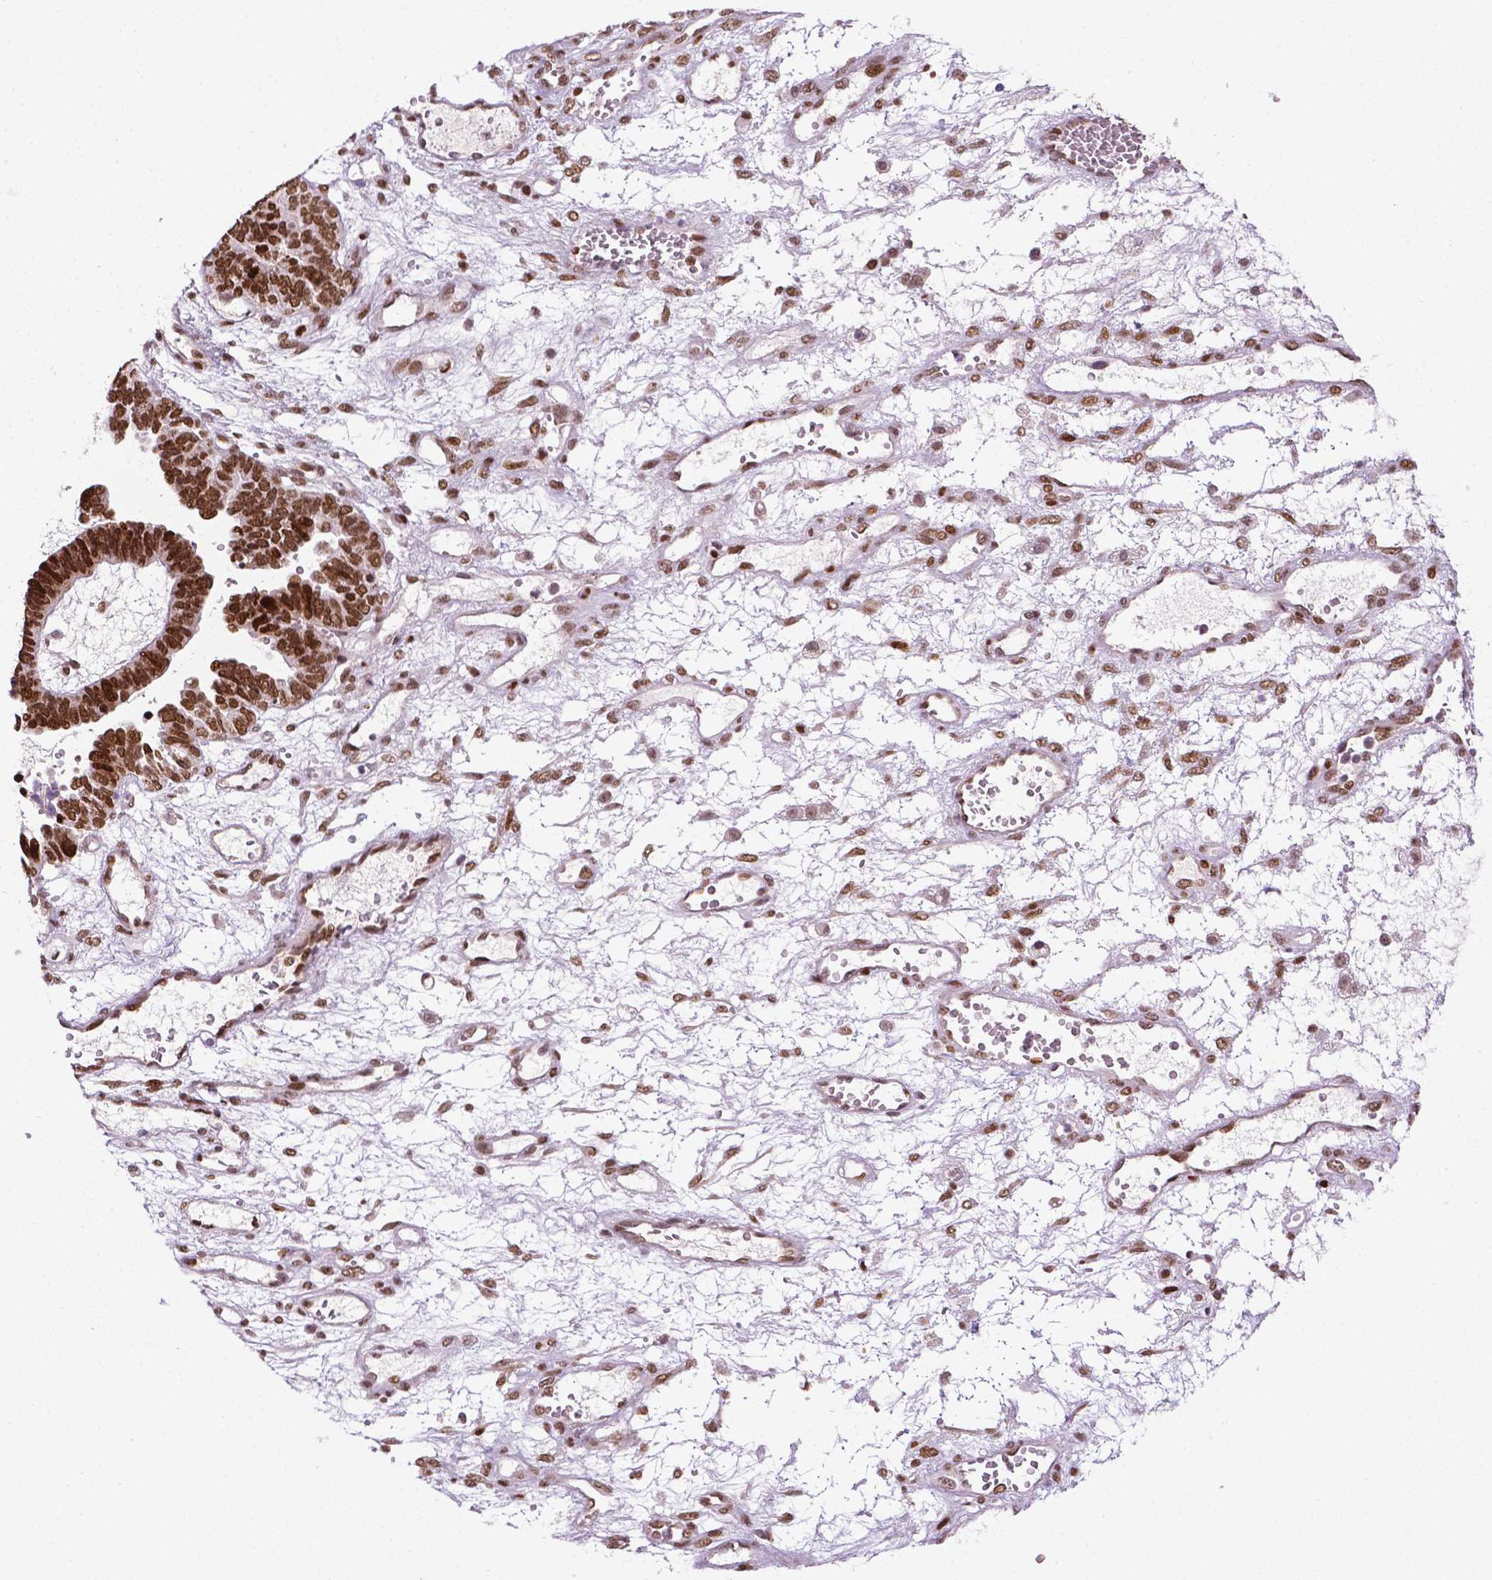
{"staining": {"intensity": "strong", "quantity": ">75%", "location": "nuclear"}, "tissue": "ovarian cancer", "cell_type": "Tumor cells", "image_type": "cancer", "snomed": [{"axis": "morphology", "description": "Cystadenocarcinoma, serous, NOS"}, {"axis": "topography", "description": "Ovary"}], "caption": "High-power microscopy captured an immunohistochemistry image of ovarian serous cystadenocarcinoma, revealing strong nuclear staining in approximately >75% of tumor cells.", "gene": "ZNF41", "patient": {"sex": "female", "age": 51}}